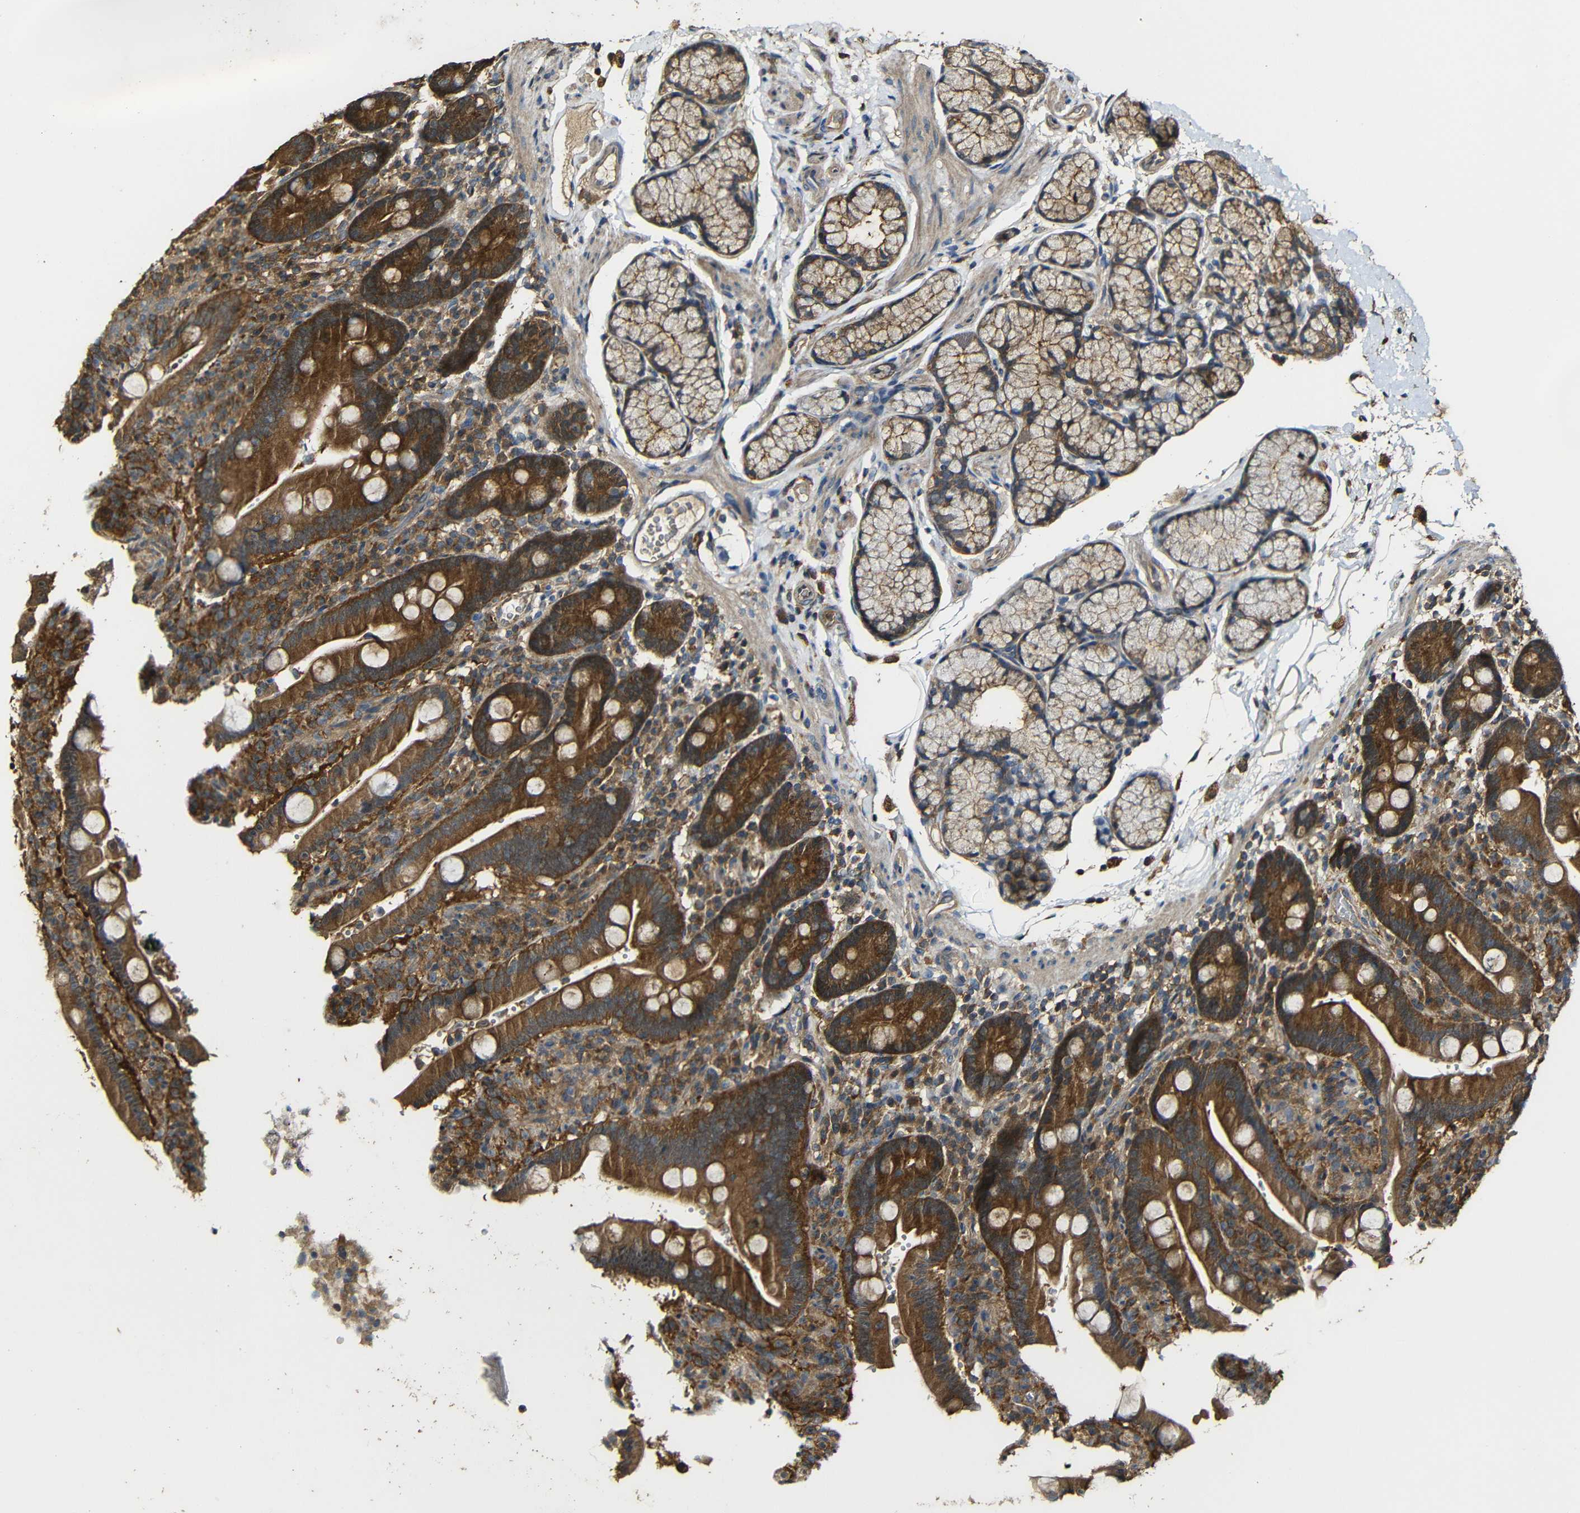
{"staining": {"intensity": "strong", "quantity": ">75%", "location": "cytoplasmic/membranous"}, "tissue": "duodenum", "cell_type": "Glandular cells", "image_type": "normal", "snomed": [{"axis": "morphology", "description": "Normal tissue, NOS"}, {"axis": "topography", "description": "Small intestine, NOS"}], "caption": "DAB (3,3'-diaminobenzidine) immunohistochemical staining of normal human duodenum exhibits strong cytoplasmic/membranous protein positivity in about >75% of glandular cells. Using DAB (3,3'-diaminobenzidine) (brown) and hematoxylin (blue) stains, captured at high magnification using brightfield microscopy.", "gene": "CASP8", "patient": {"sex": "female", "age": 71}}